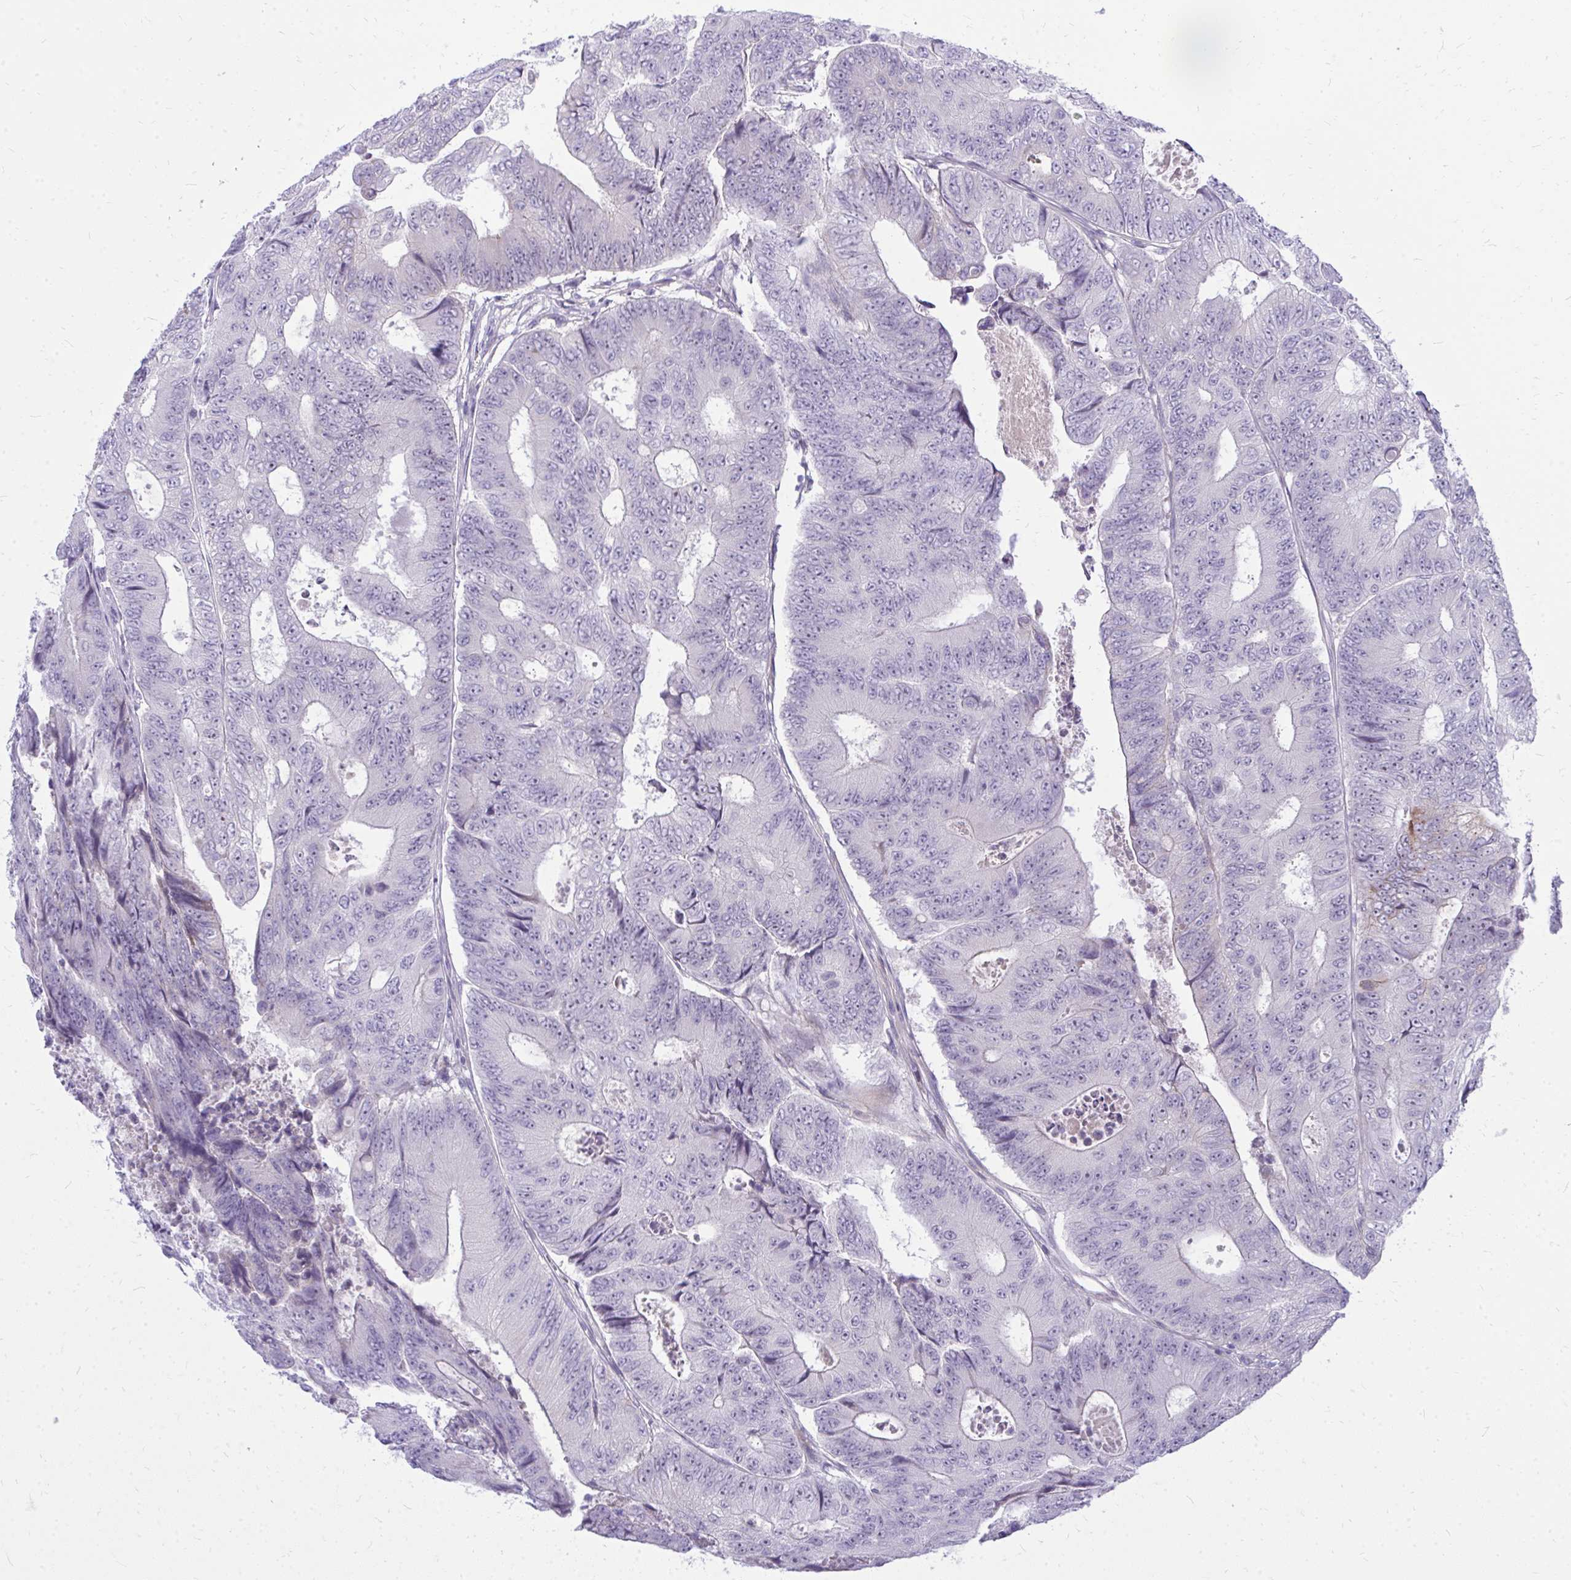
{"staining": {"intensity": "negative", "quantity": "none", "location": "none"}, "tissue": "colorectal cancer", "cell_type": "Tumor cells", "image_type": "cancer", "snomed": [{"axis": "morphology", "description": "Adenocarcinoma, NOS"}, {"axis": "topography", "description": "Colon"}], "caption": "Human adenocarcinoma (colorectal) stained for a protein using immunohistochemistry (IHC) reveals no expression in tumor cells.", "gene": "ZSCAN25", "patient": {"sex": "female", "age": 48}}